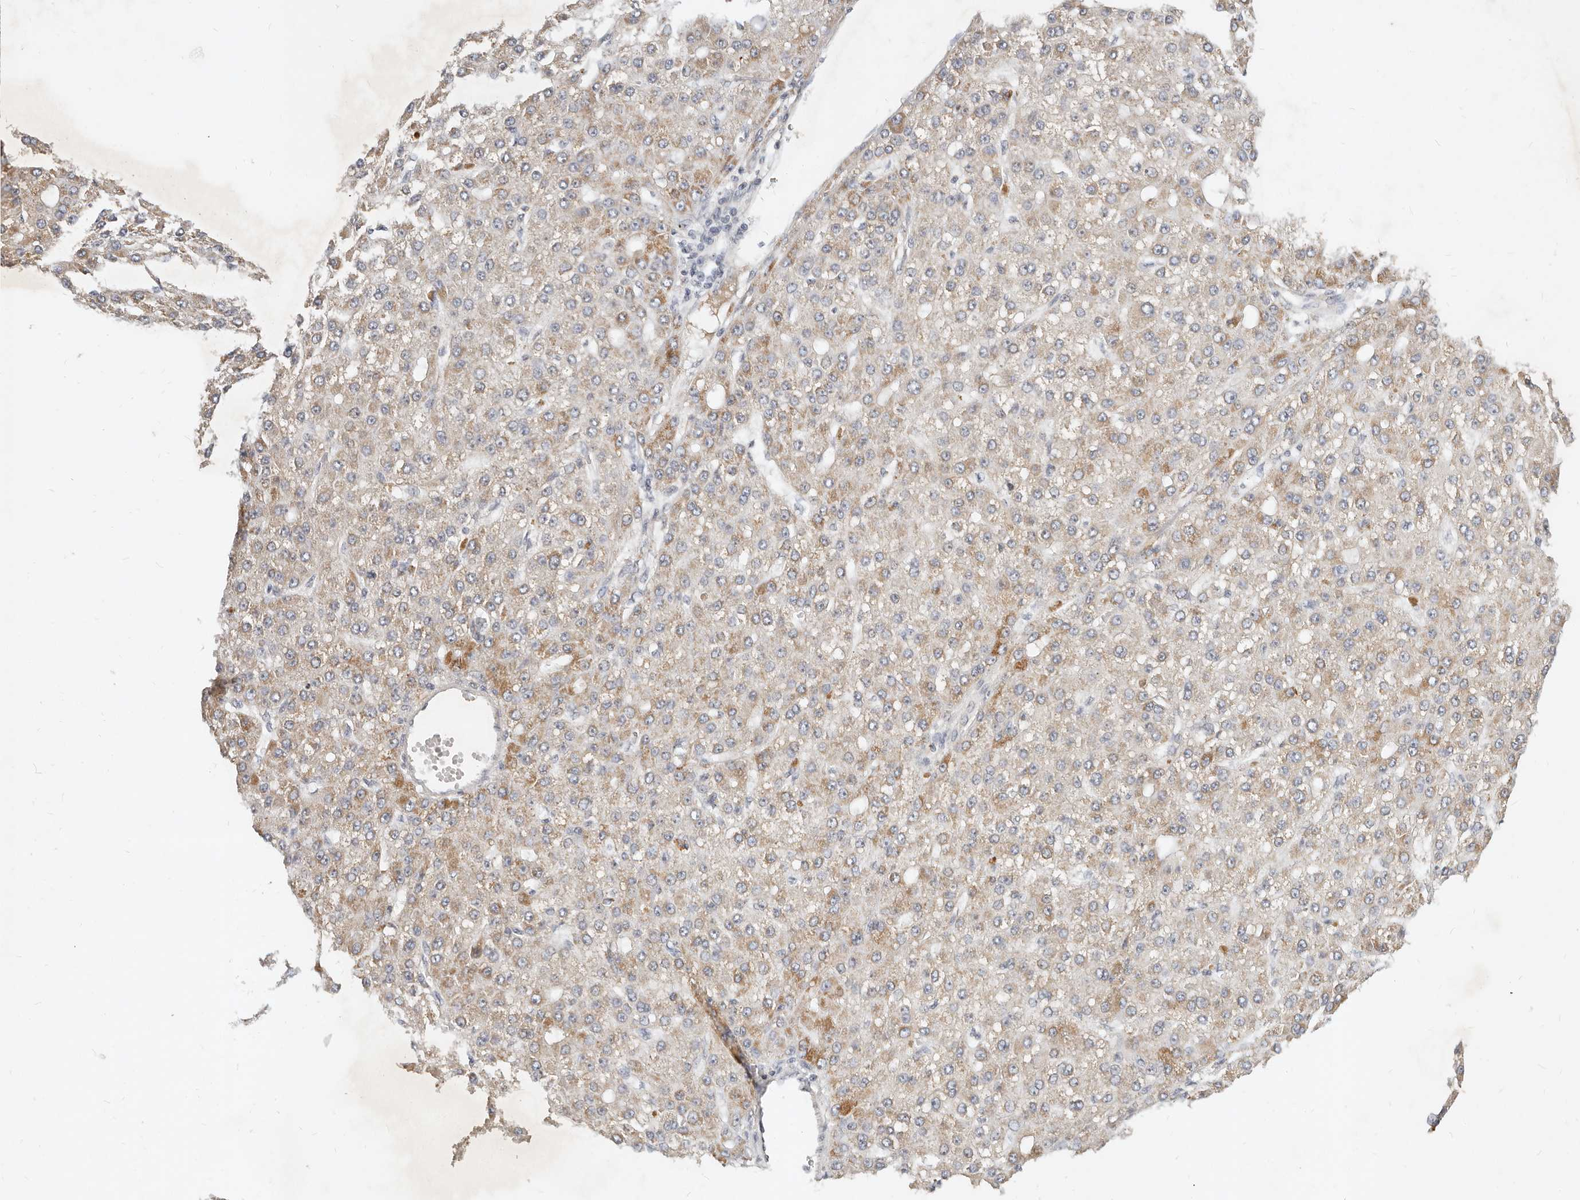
{"staining": {"intensity": "weak", "quantity": ">75%", "location": "cytoplasmic/membranous"}, "tissue": "liver cancer", "cell_type": "Tumor cells", "image_type": "cancer", "snomed": [{"axis": "morphology", "description": "Carcinoma, Hepatocellular, NOS"}, {"axis": "topography", "description": "Liver"}], "caption": "A photomicrograph of human liver hepatocellular carcinoma stained for a protein reveals weak cytoplasmic/membranous brown staining in tumor cells. (Brightfield microscopy of DAB IHC at high magnification).", "gene": "MICALL2", "patient": {"sex": "male", "age": 67}}